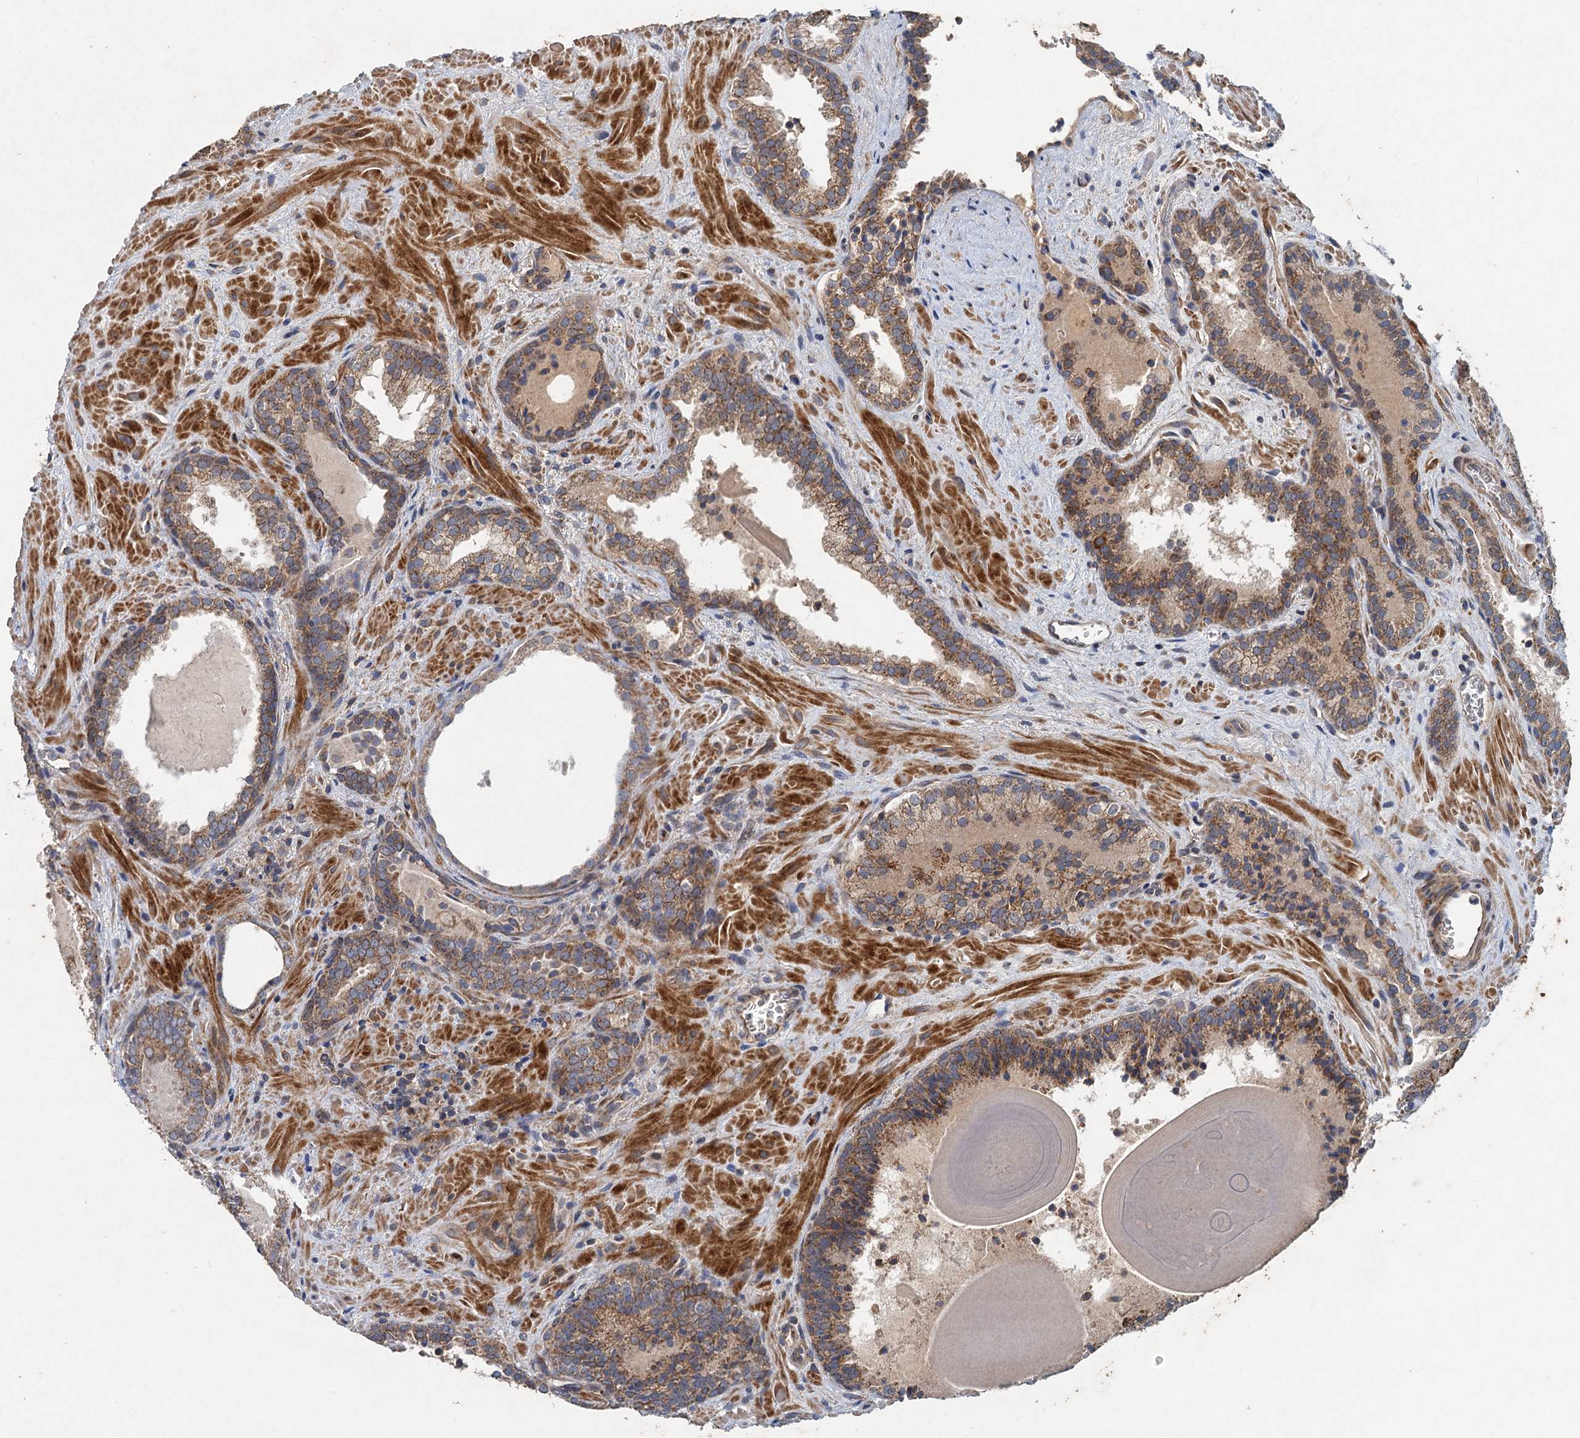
{"staining": {"intensity": "moderate", "quantity": ">75%", "location": "cytoplasmic/membranous"}, "tissue": "prostate cancer", "cell_type": "Tumor cells", "image_type": "cancer", "snomed": [{"axis": "morphology", "description": "Adenocarcinoma, High grade"}, {"axis": "topography", "description": "Prostate"}], "caption": "IHC image of neoplastic tissue: human prostate high-grade adenocarcinoma stained using IHC reveals medium levels of moderate protein expression localized specifically in the cytoplasmic/membranous of tumor cells, appearing as a cytoplasmic/membranous brown color.", "gene": "BCS1L", "patient": {"sex": "male", "age": 66}}